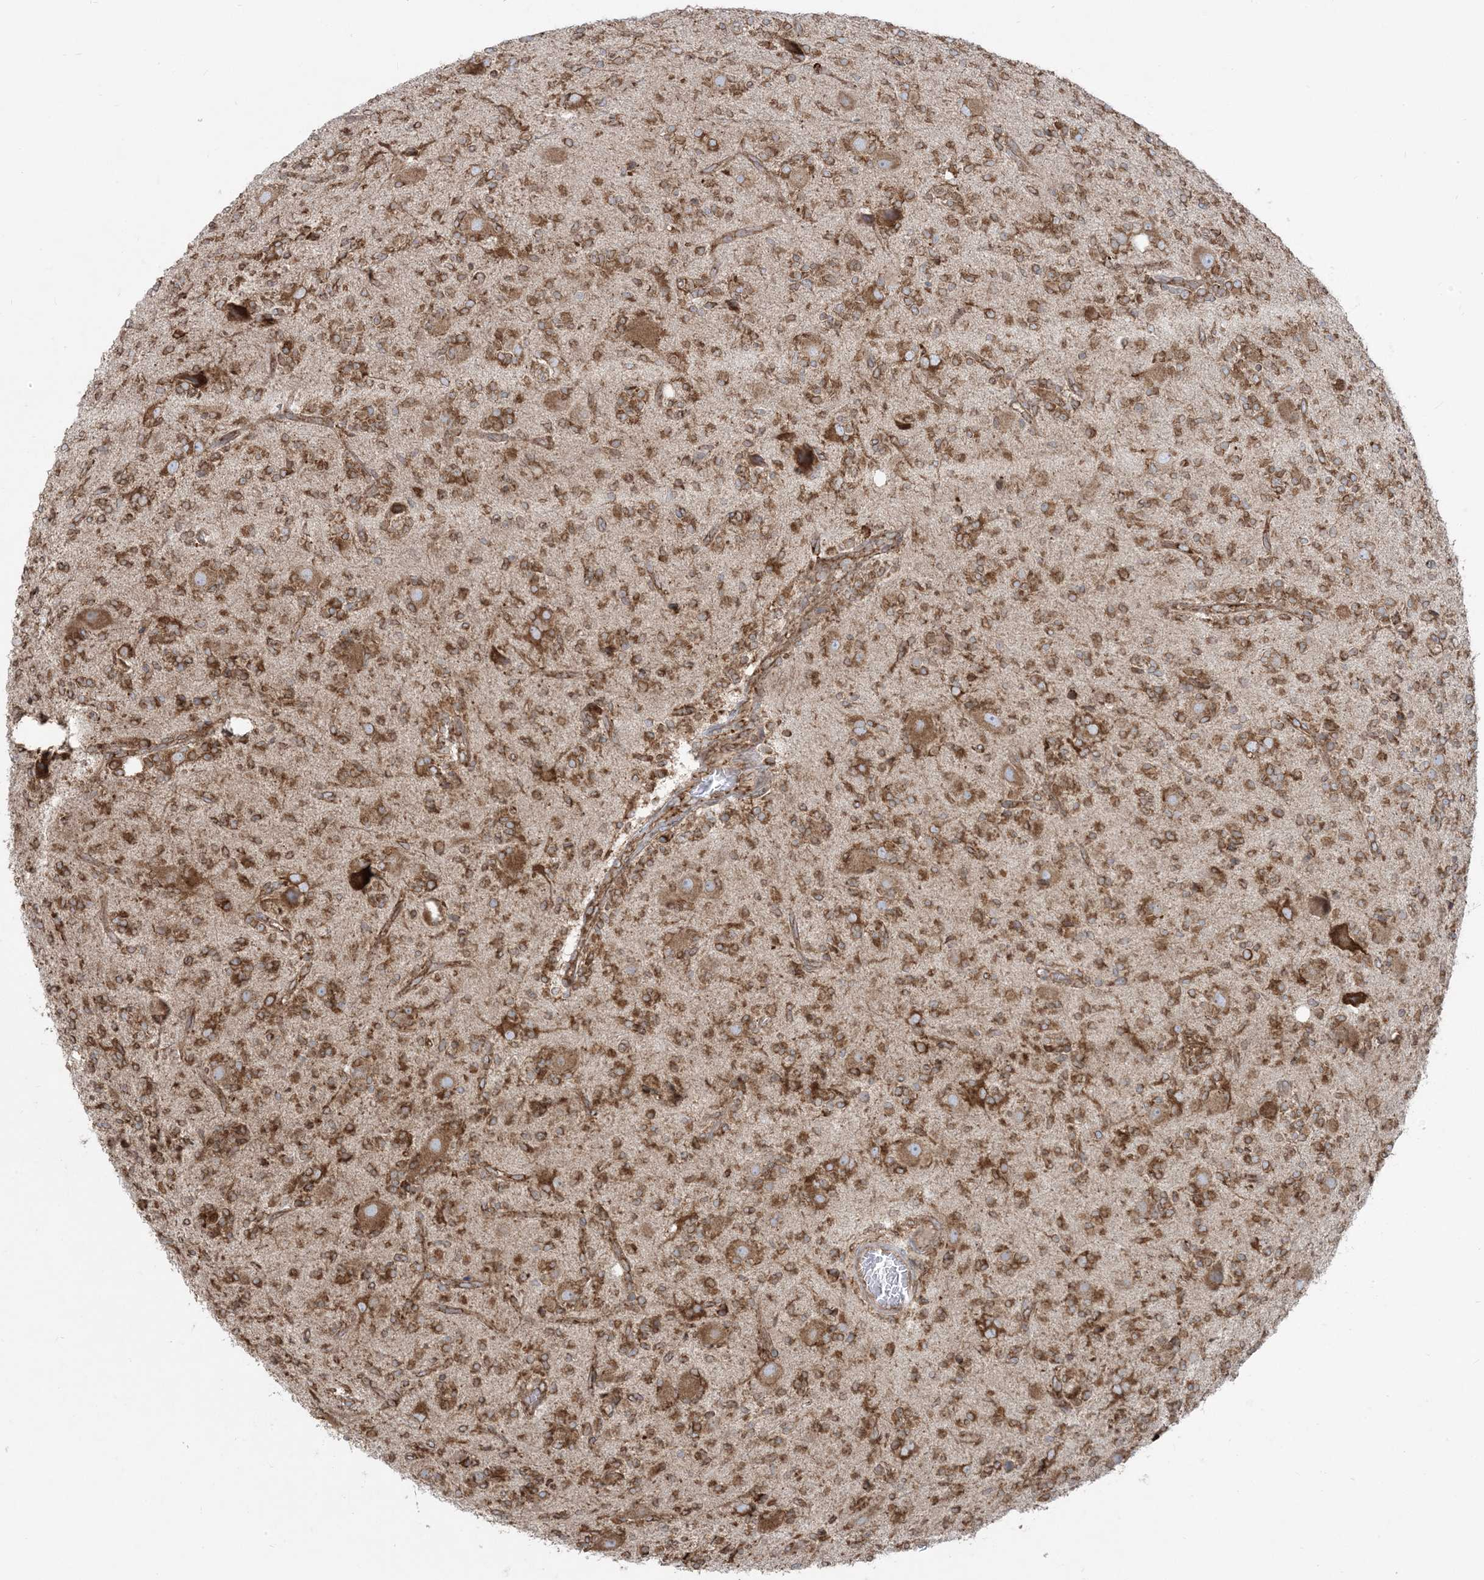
{"staining": {"intensity": "moderate", "quantity": ">75%", "location": "cytoplasmic/membranous"}, "tissue": "glioma", "cell_type": "Tumor cells", "image_type": "cancer", "snomed": [{"axis": "morphology", "description": "Glioma, malignant, High grade"}, {"axis": "topography", "description": "Brain"}], "caption": "Approximately >75% of tumor cells in human glioma show moderate cytoplasmic/membranous protein positivity as visualized by brown immunohistochemical staining.", "gene": "UBXN4", "patient": {"sex": "male", "age": 34}}